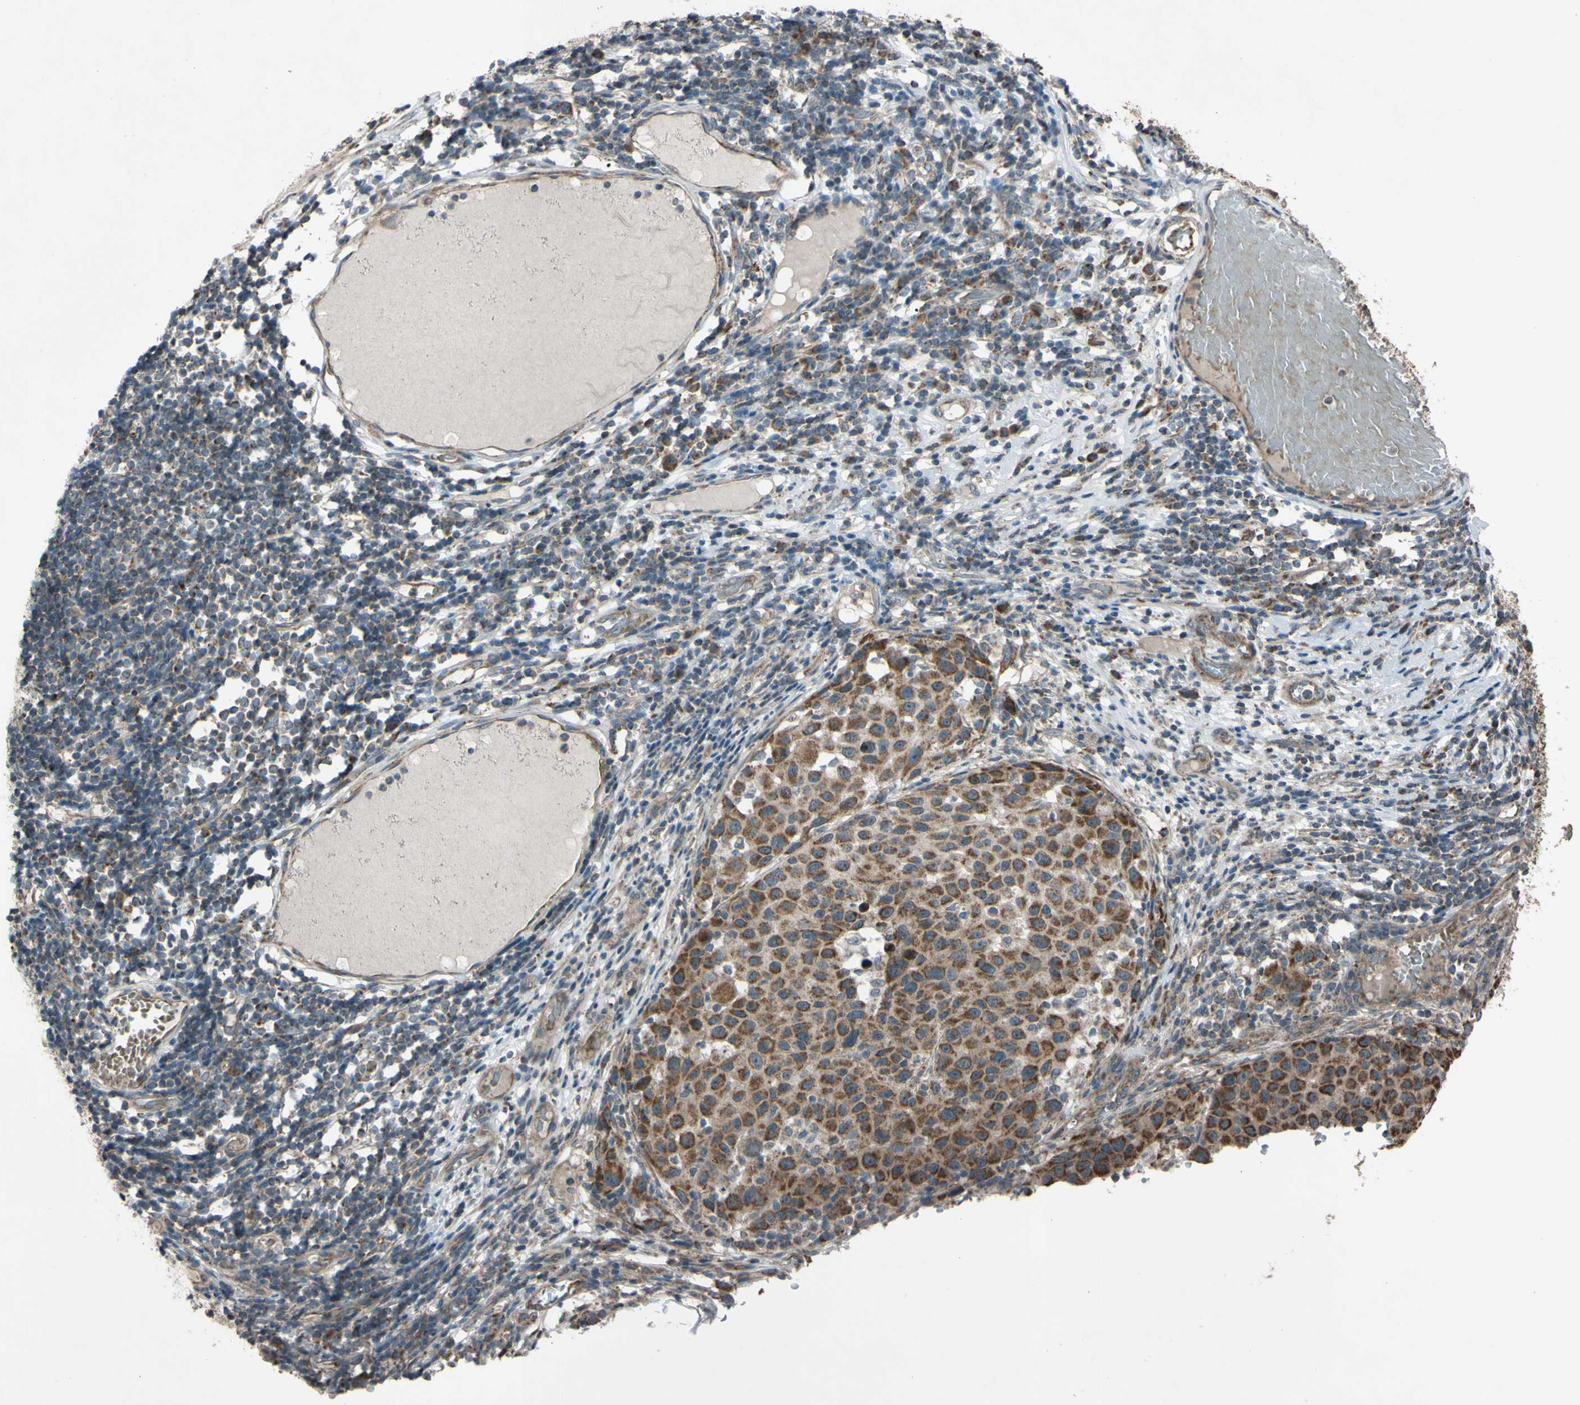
{"staining": {"intensity": "moderate", "quantity": ">75%", "location": "cytoplasmic/membranous"}, "tissue": "melanoma", "cell_type": "Tumor cells", "image_type": "cancer", "snomed": [{"axis": "morphology", "description": "Malignant melanoma, Metastatic site"}, {"axis": "topography", "description": "Lymph node"}], "caption": "Human malignant melanoma (metastatic site) stained with a brown dye demonstrates moderate cytoplasmic/membranous positive positivity in approximately >75% of tumor cells.", "gene": "ACOT8", "patient": {"sex": "male", "age": 61}}